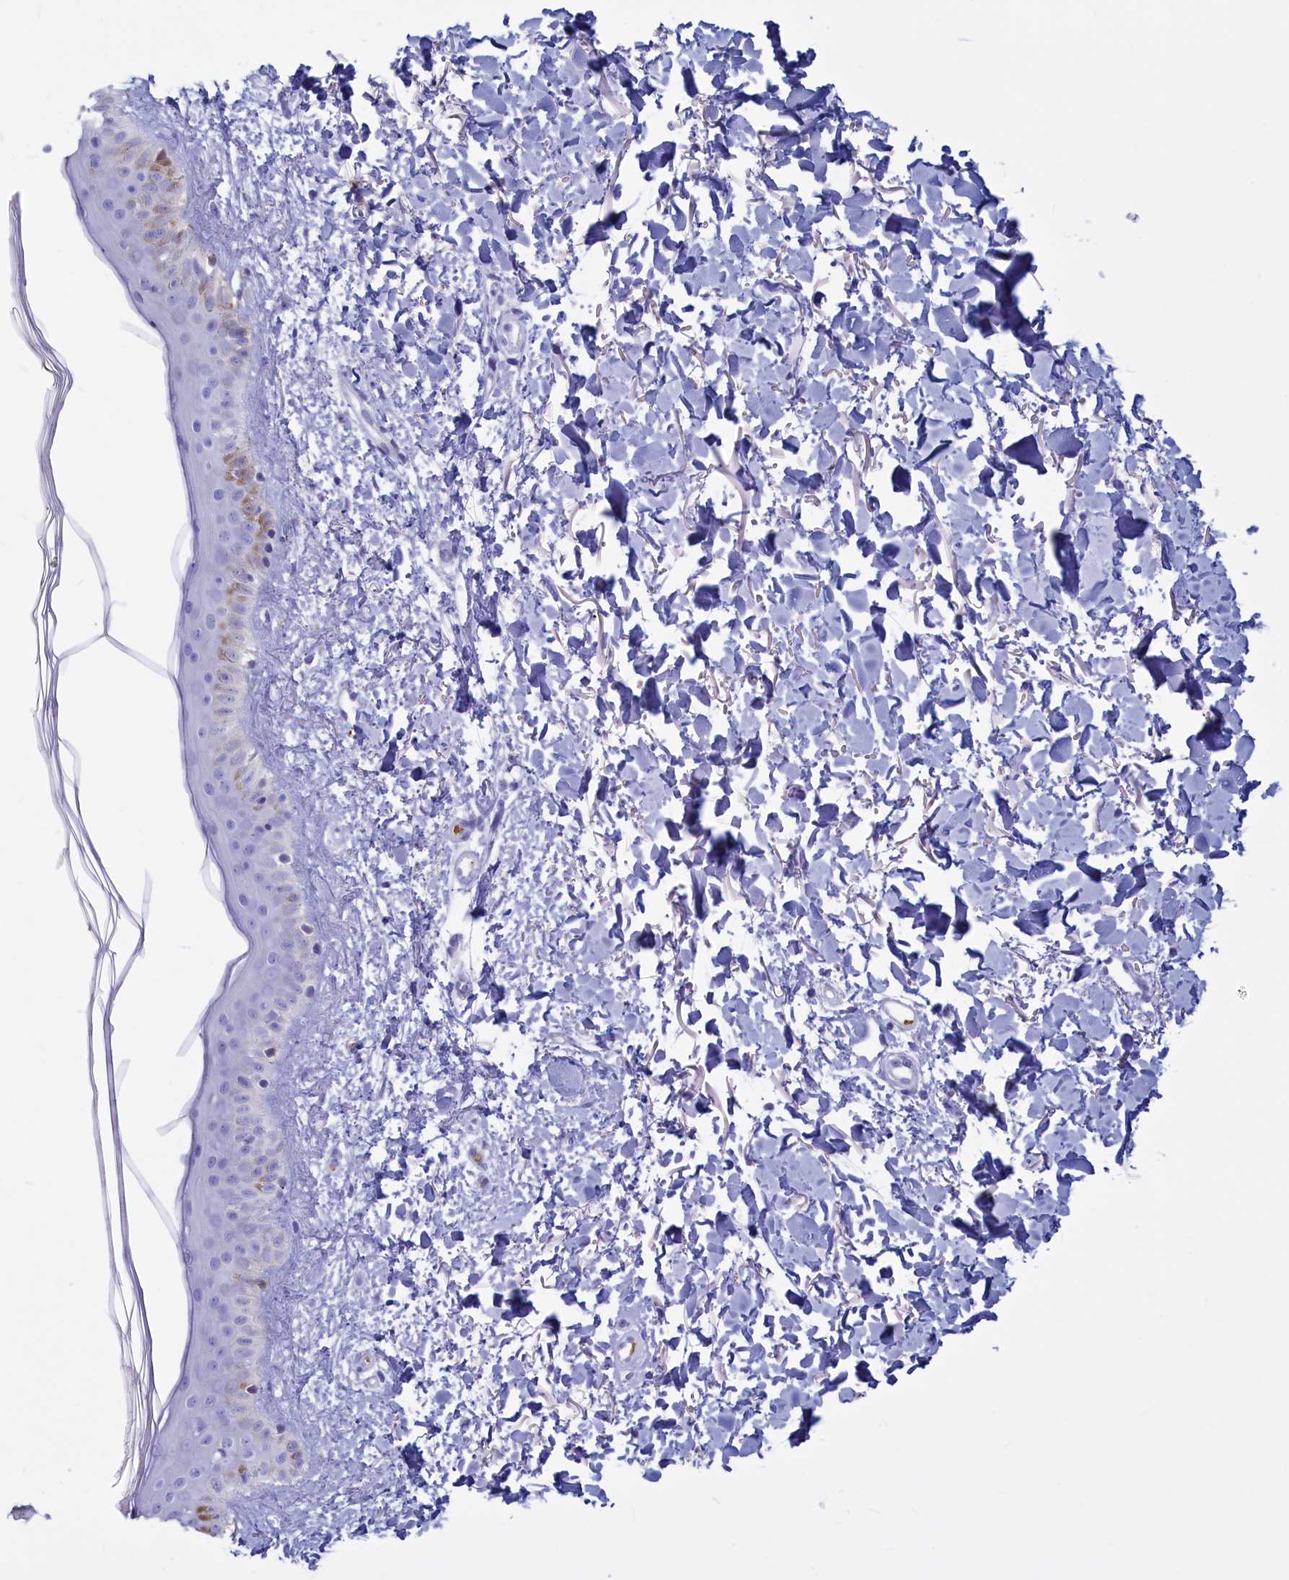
{"staining": {"intensity": "negative", "quantity": "none", "location": "none"}, "tissue": "skin", "cell_type": "Fibroblasts", "image_type": "normal", "snomed": [{"axis": "morphology", "description": "Normal tissue, NOS"}, {"axis": "topography", "description": "Skin"}], "caption": "Skin stained for a protein using immunohistochemistry shows no positivity fibroblasts.", "gene": "GAPDHS", "patient": {"sex": "female", "age": 58}}